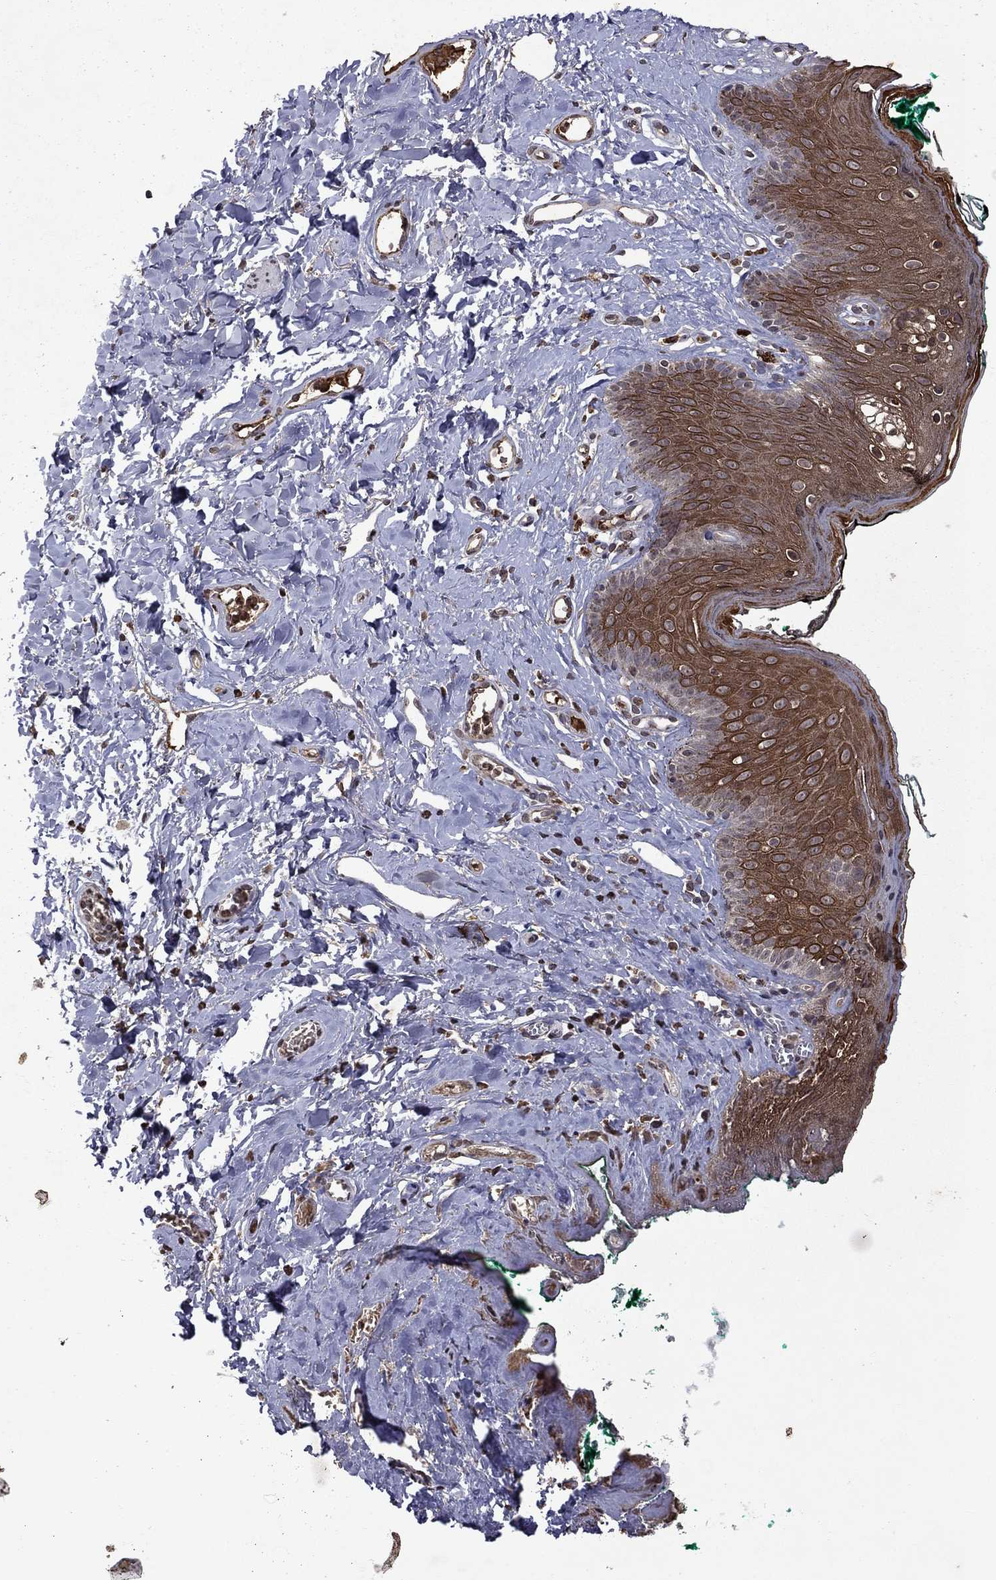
{"staining": {"intensity": "strong", "quantity": ">75%", "location": "cytoplasmic/membranous"}, "tissue": "skin", "cell_type": "Epidermal cells", "image_type": "normal", "snomed": [{"axis": "morphology", "description": "Normal tissue, NOS"}, {"axis": "topography", "description": "Vulva"}], "caption": "Strong cytoplasmic/membranous protein positivity is identified in about >75% of epidermal cells in skin.", "gene": "NLGN1", "patient": {"sex": "female", "age": 66}}